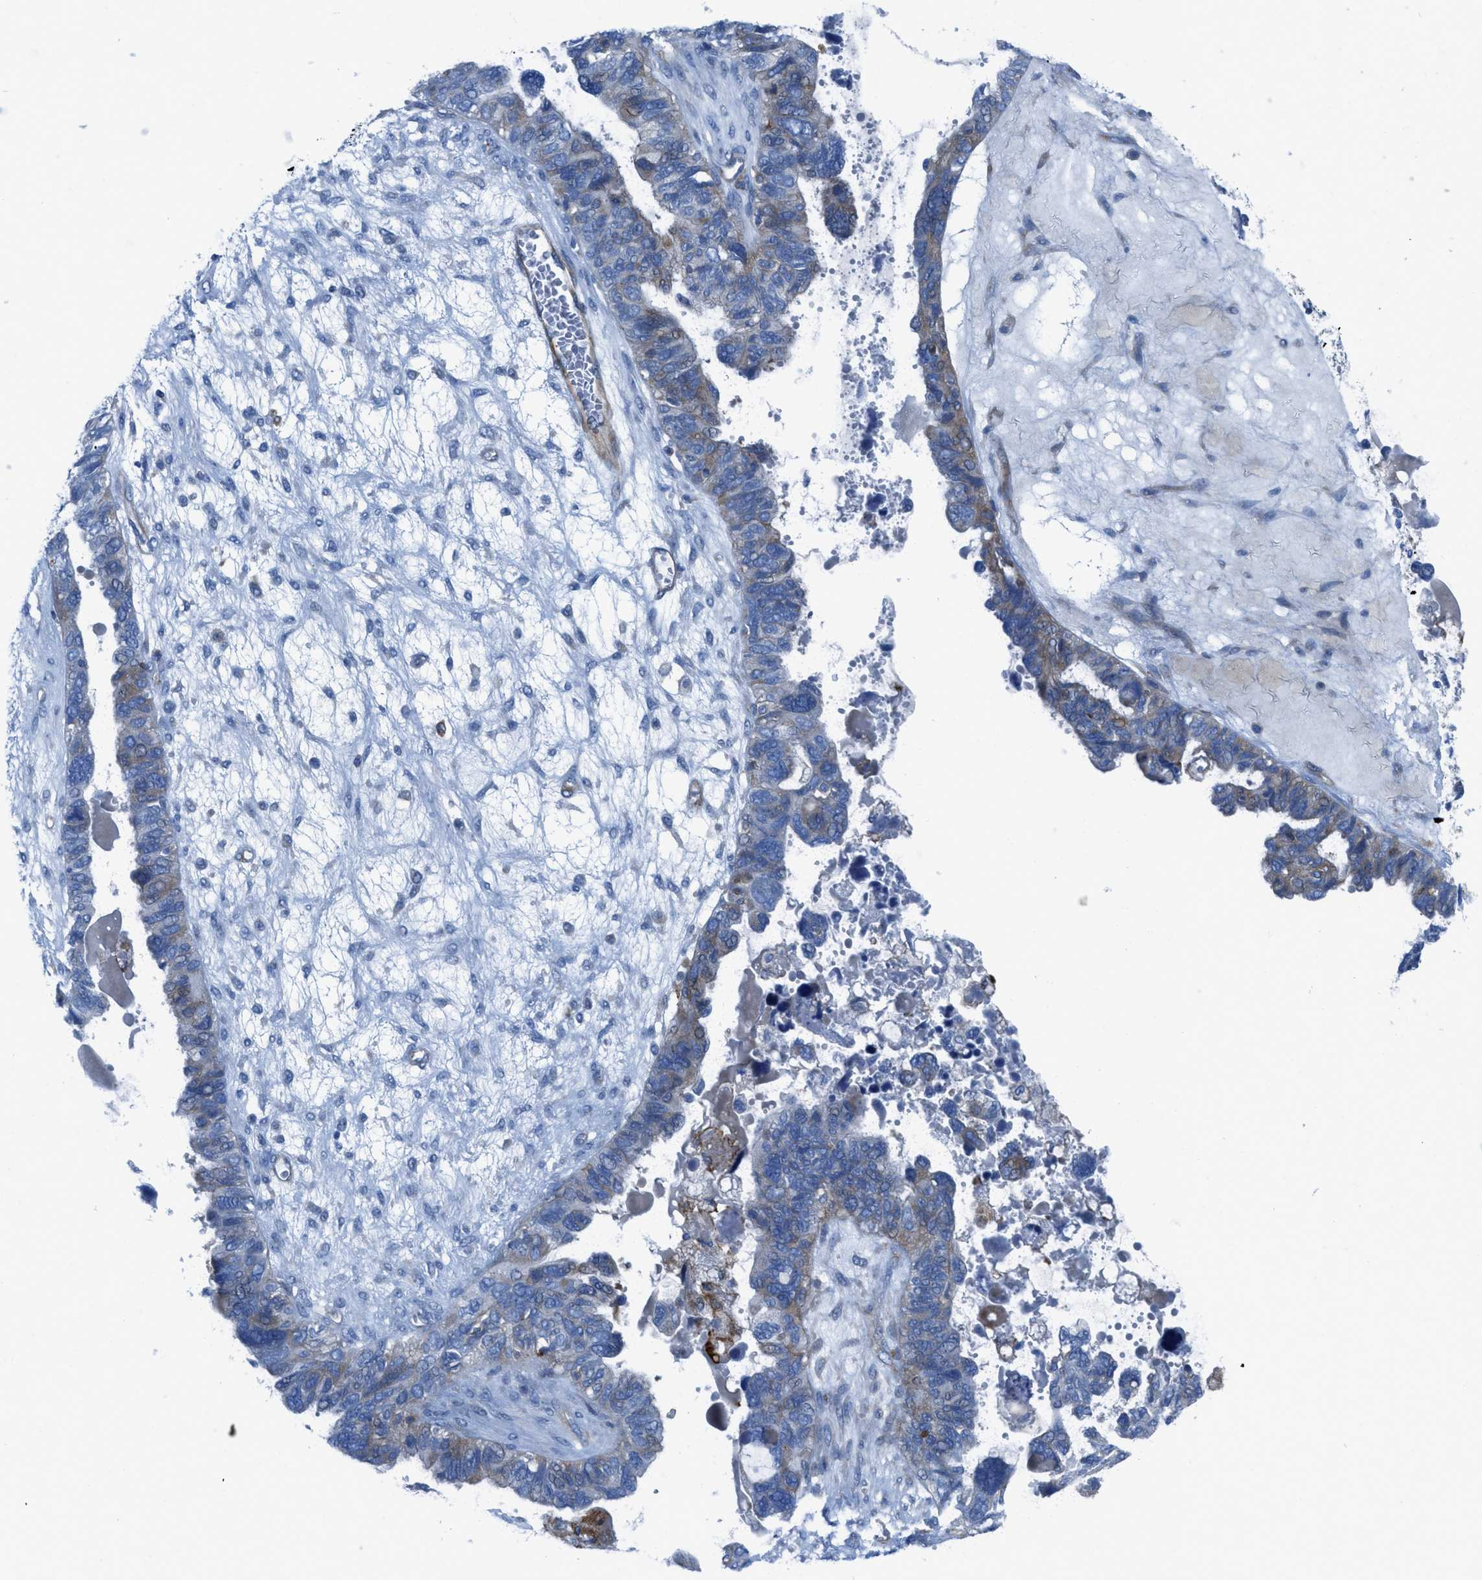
{"staining": {"intensity": "weak", "quantity": "<25%", "location": "cytoplasmic/membranous"}, "tissue": "ovarian cancer", "cell_type": "Tumor cells", "image_type": "cancer", "snomed": [{"axis": "morphology", "description": "Cystadenocarcinoma, serous, NOS"}, {"axis": "topography", "description": "Ovary"}], "caption": "The micrograph exhibits no staining of tumor cells in ovarian cancer.", "gene": "KCNH7", "patient": {"sex": "female", "age": 79}}